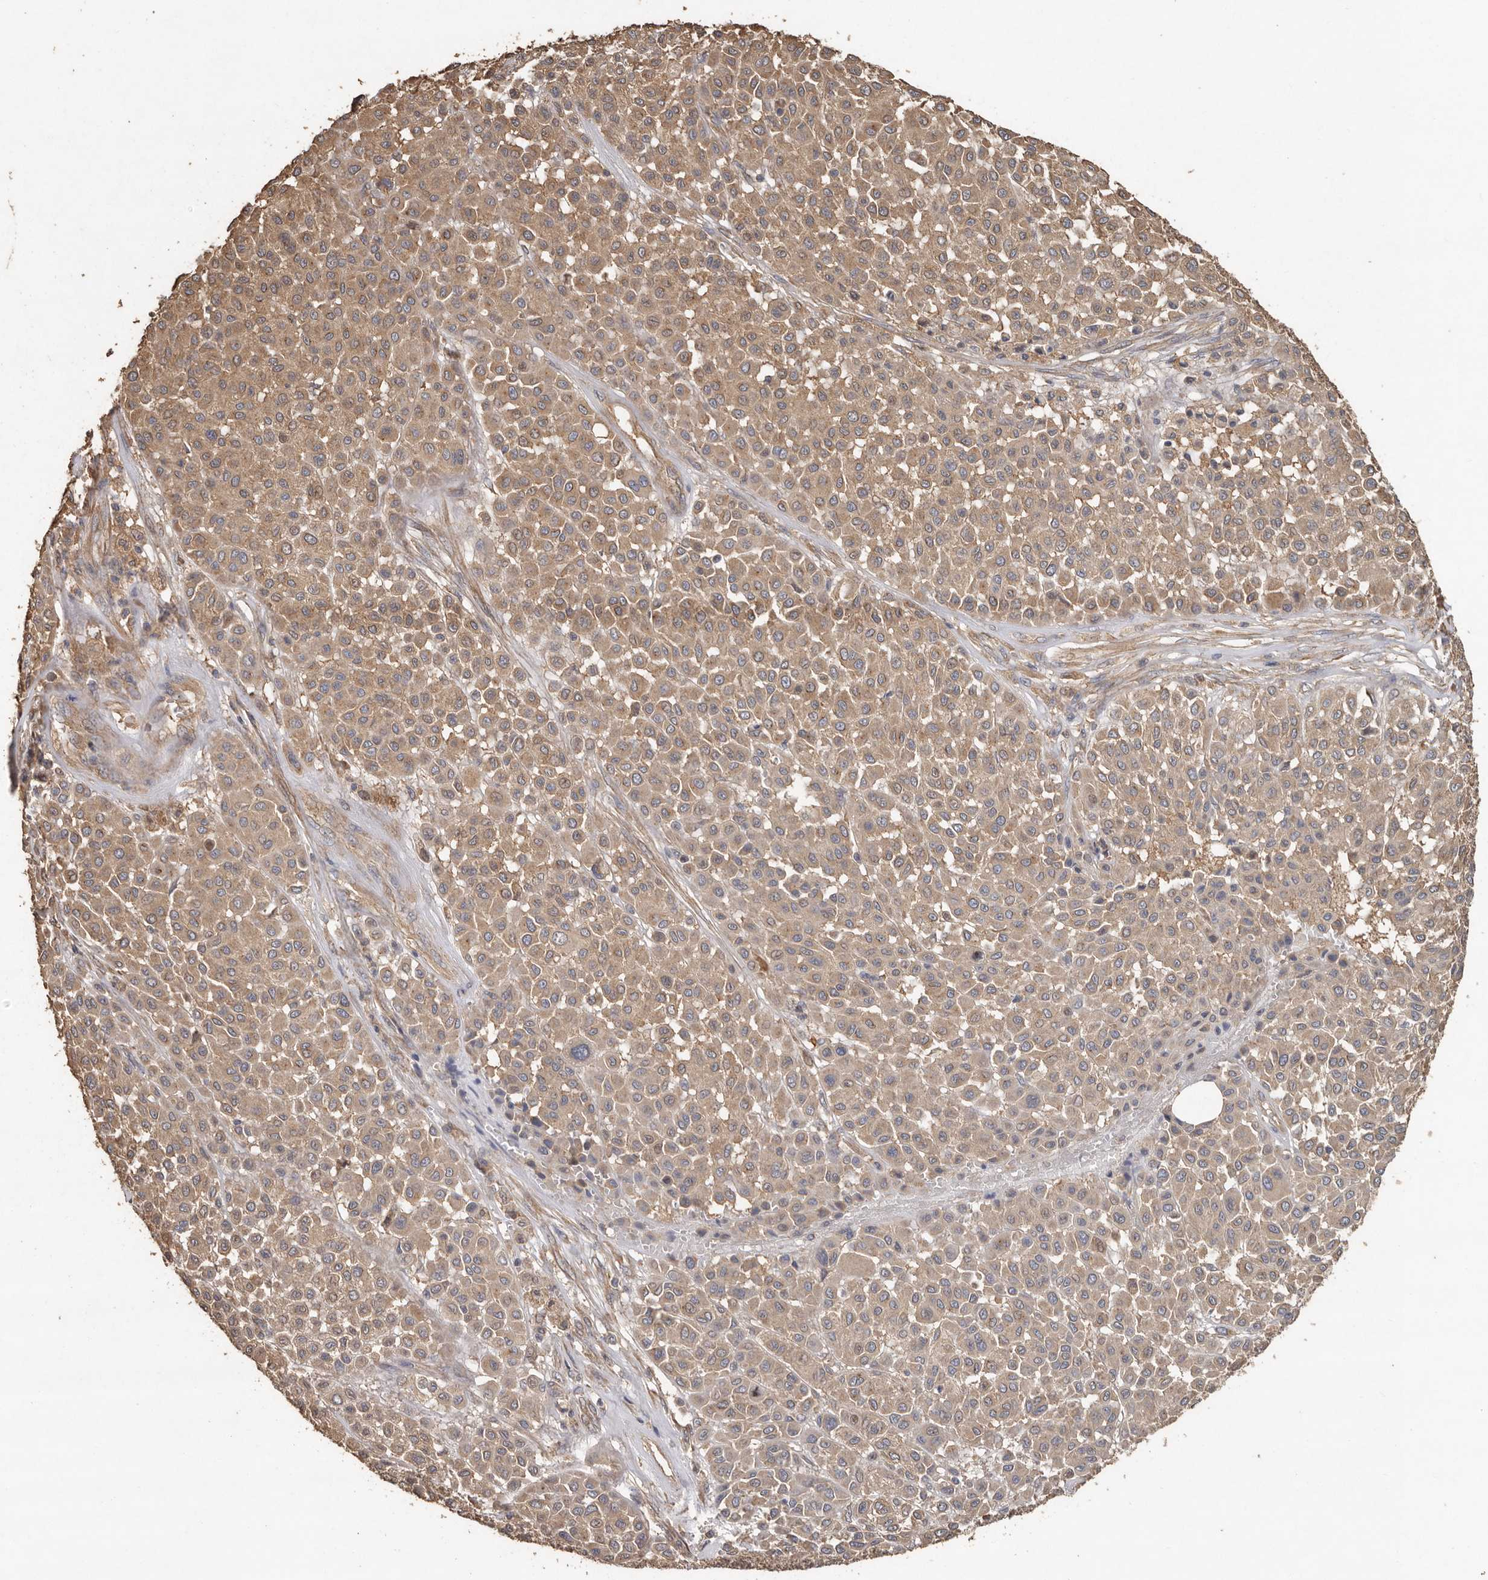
{"staining": {"intensity": "moderate", "quantity": ">75%", "location": "cytoplasmic/membranous"}, "tissue": "melanoma", "cell_type": "Tumor cells", "image_type": "cancer", "snomed": [{"axis": "morphology", "description": "Malignant melanoma, Metastatic site"}, {"axis": "topography", "description": "Soft tissue"}], "caption": "Immunohistochemistry of malignant melanoma (metastatic site) exhibits medium levels of moderate cytoplasmic/membranous positivity in approximately >75% of tumor cells.", "gene": "FLCN", "patient": {"sex": "male", "age": 41}}